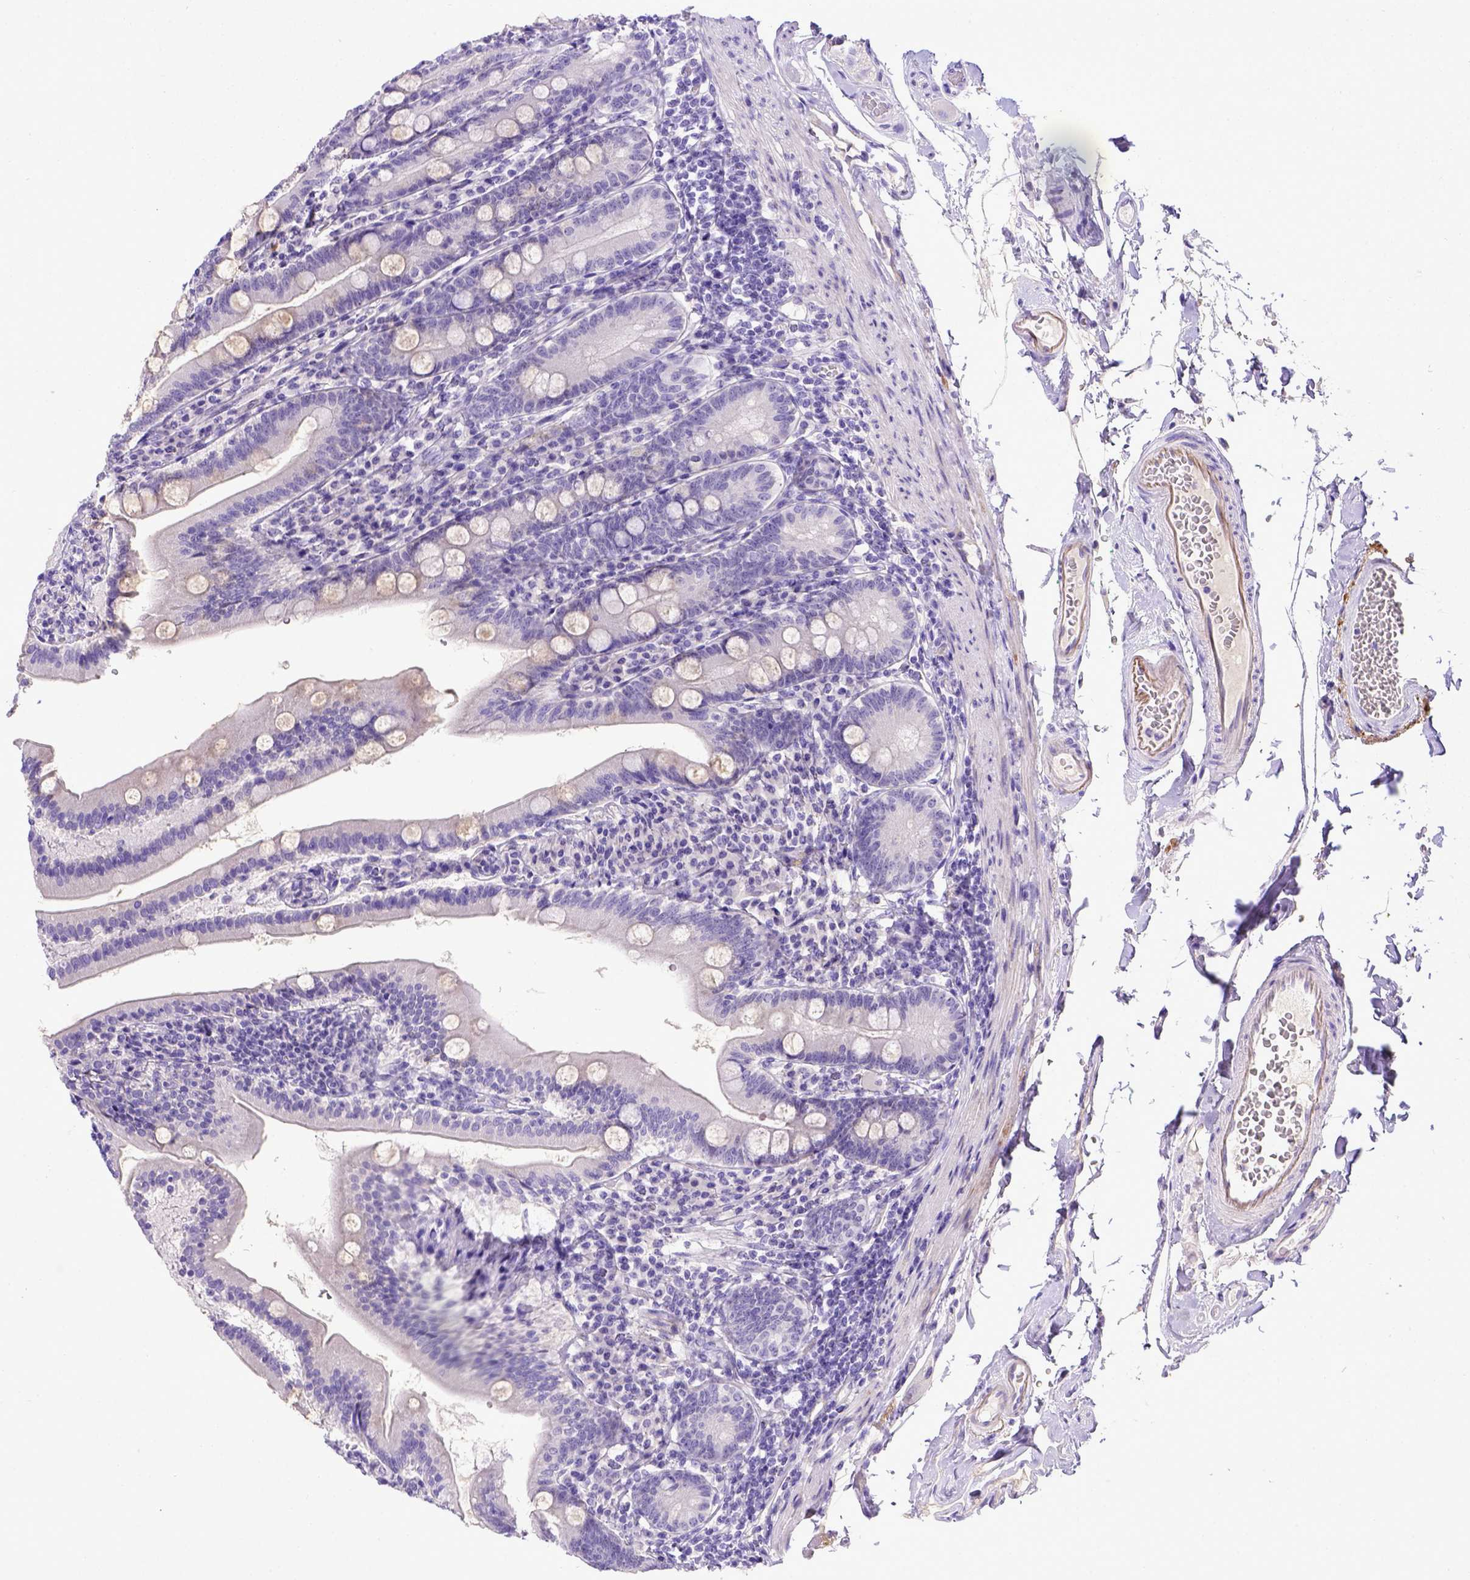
{"staining": {"intensity": "negative", "quantity": "none", "location": "none"}, "tissue": "duodenum", "cell_type": "Glandular cells", "image_type": "normal", "snomed": [{"axis": "morphology", "description": "Normal tissue, NOS"}, {"axis": "topography", "description": "Duodenum"}], "caption": "Protein analysis of unremarkable duodenum shows no significant expression in glandular cells.", "gene": "BTN1A1", "patient": {"sex": "female", "age": 67}}